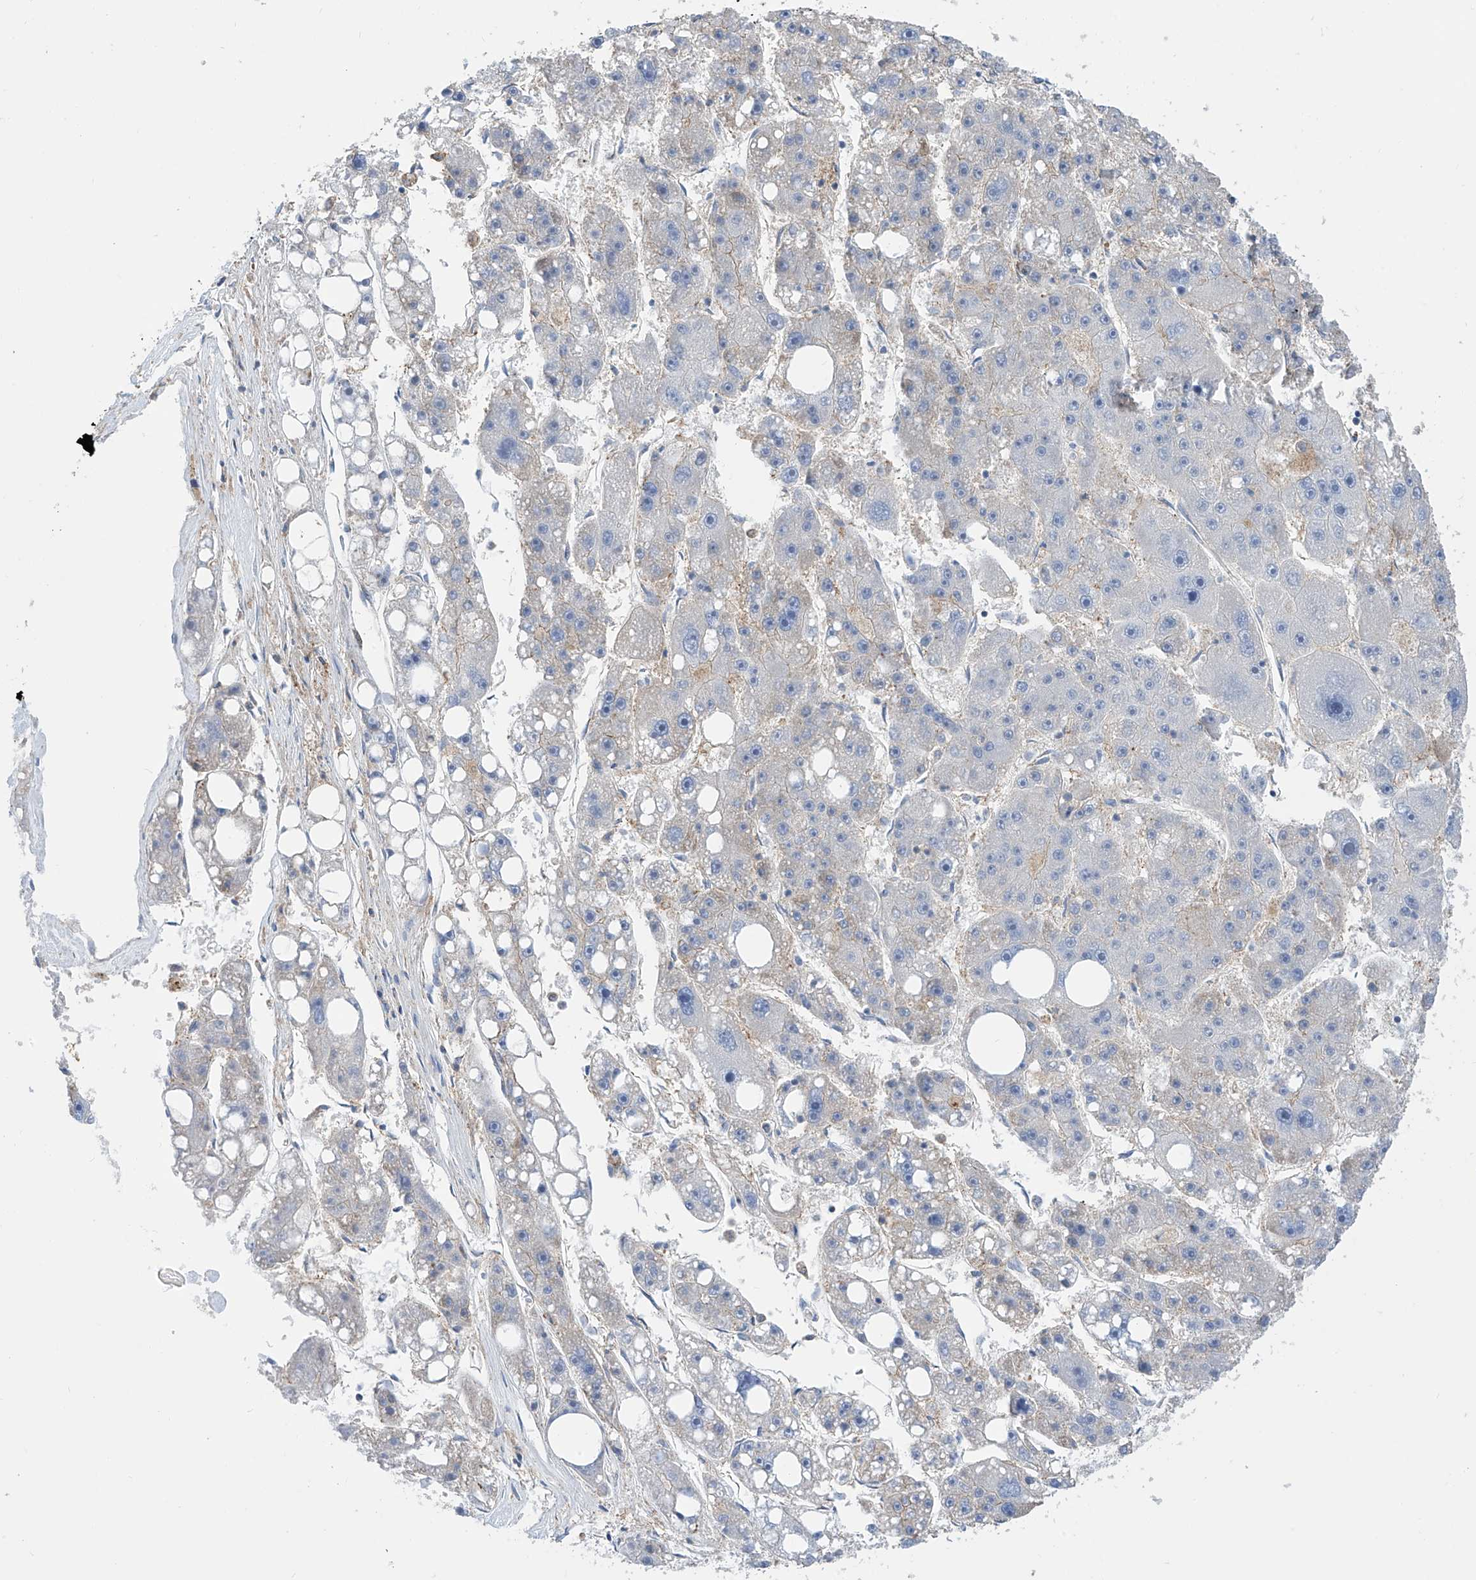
{"staining": {"intensity": "negative", "quantity": "none", "location": "none"}, "tissue": "liver cancer", "cell_type": "Tumor cells", "image_type": "cancer", "snomed": [{"axis": "morphology", "description": "Carcinoma, Hepatocellular, NOS"}, {"axis": "topography", "description": "Liver"}], "caption": "Immunohistochemistry (IHC) of human liver cancer (hepatocellular carcinoma) displays no staining in tumor cells.", "gene": "P2RX7", "patient": {"sex": "female", "age": 61}}